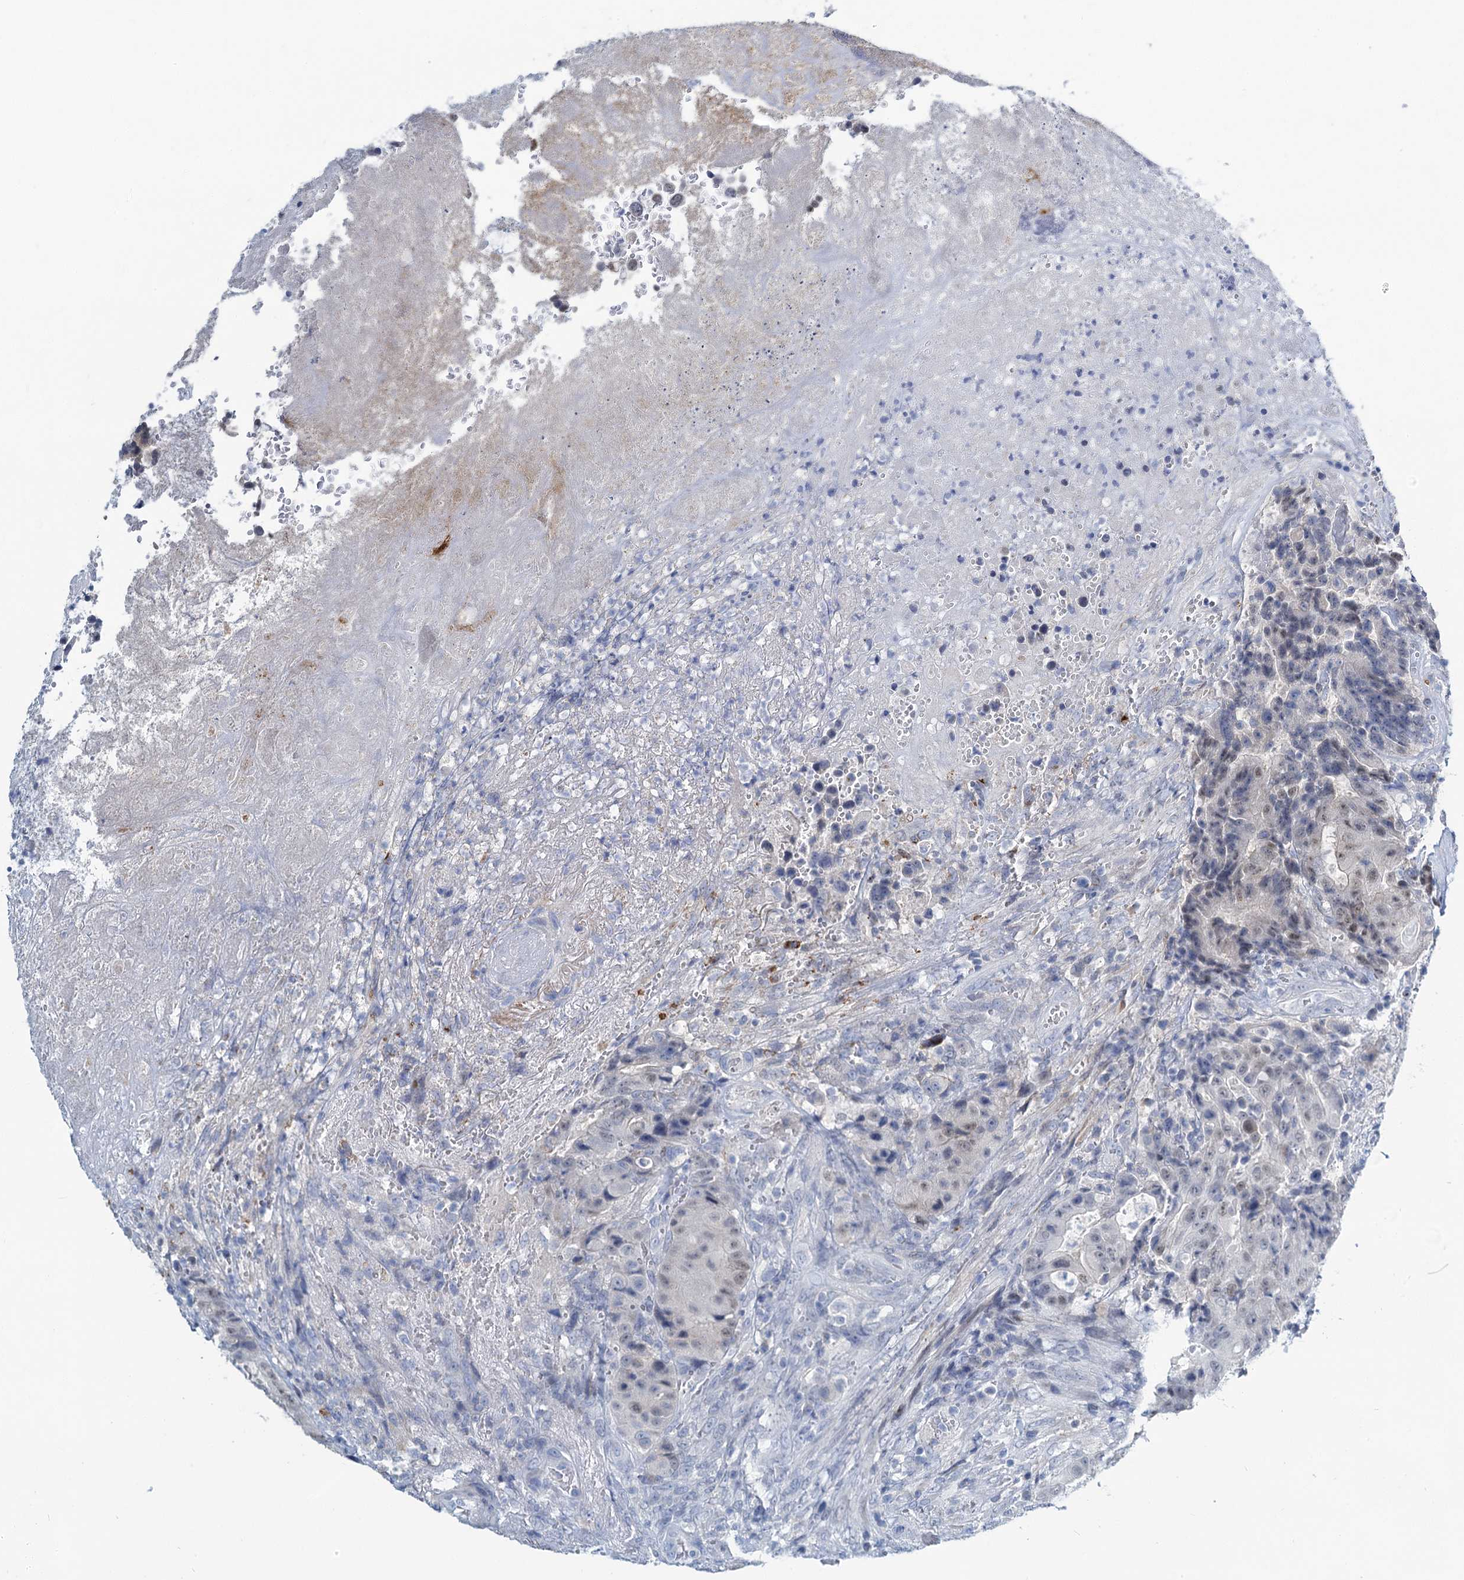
{"staining": {"intensity": "weak", "quantity": "<25%", "location": "nuclear"}, "tissue": "colorectal cancer", "cell_type": "Tumor cells", "image_type": "cancer", "snomed": [{"axis": "morphology", "description": "Adenocarcinoma, NOS"}, {"axis": "topography", "description": "Rectum"}], "caption": "Tumor cells show no significant protein staining in colorectal cancer.", "gene": "TOX3", "patient": {"sex": "male", "age": 69}}